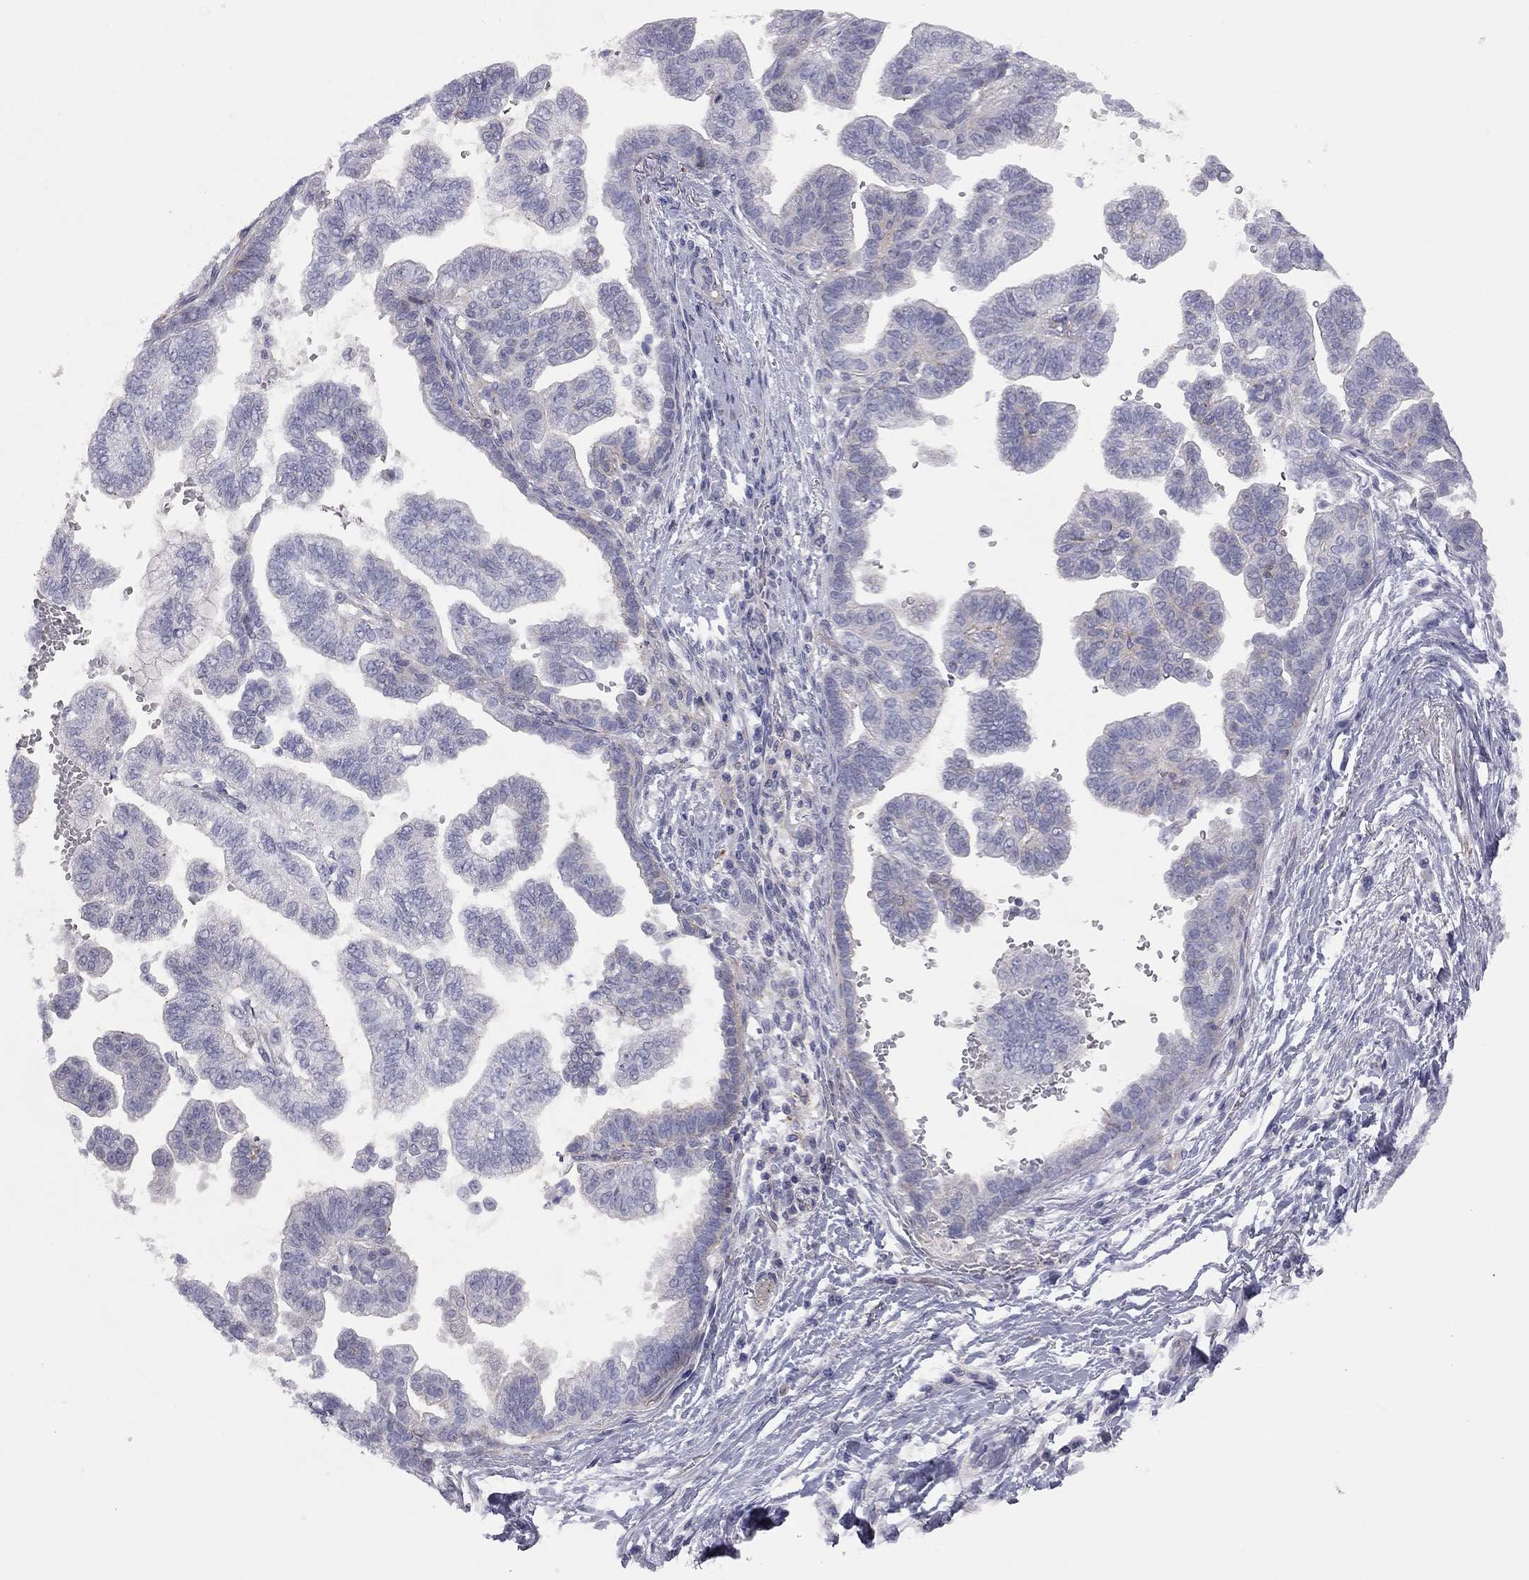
{"staining": {"intensity": "negative", "quantity": "none", "location": "none"}, "tissue": "stomach cancer", "cell_type": "Tumor cells", "image_type": "cancer", "snomed": [{"axis": "morphology", "description": "Adenocarcinoma, NOS"}, {"axis": "topography", "description": "Stomach"}], "caption": "There is no significant expression in tumor cells of stomach cancer (adenocarcinoma). (DAB immunohistochemistry (IHC) visualized using brightfield microscopy, high magnification).", "gene": "ADCYAP1", "patient": {"sex": "male", "age": 83}}